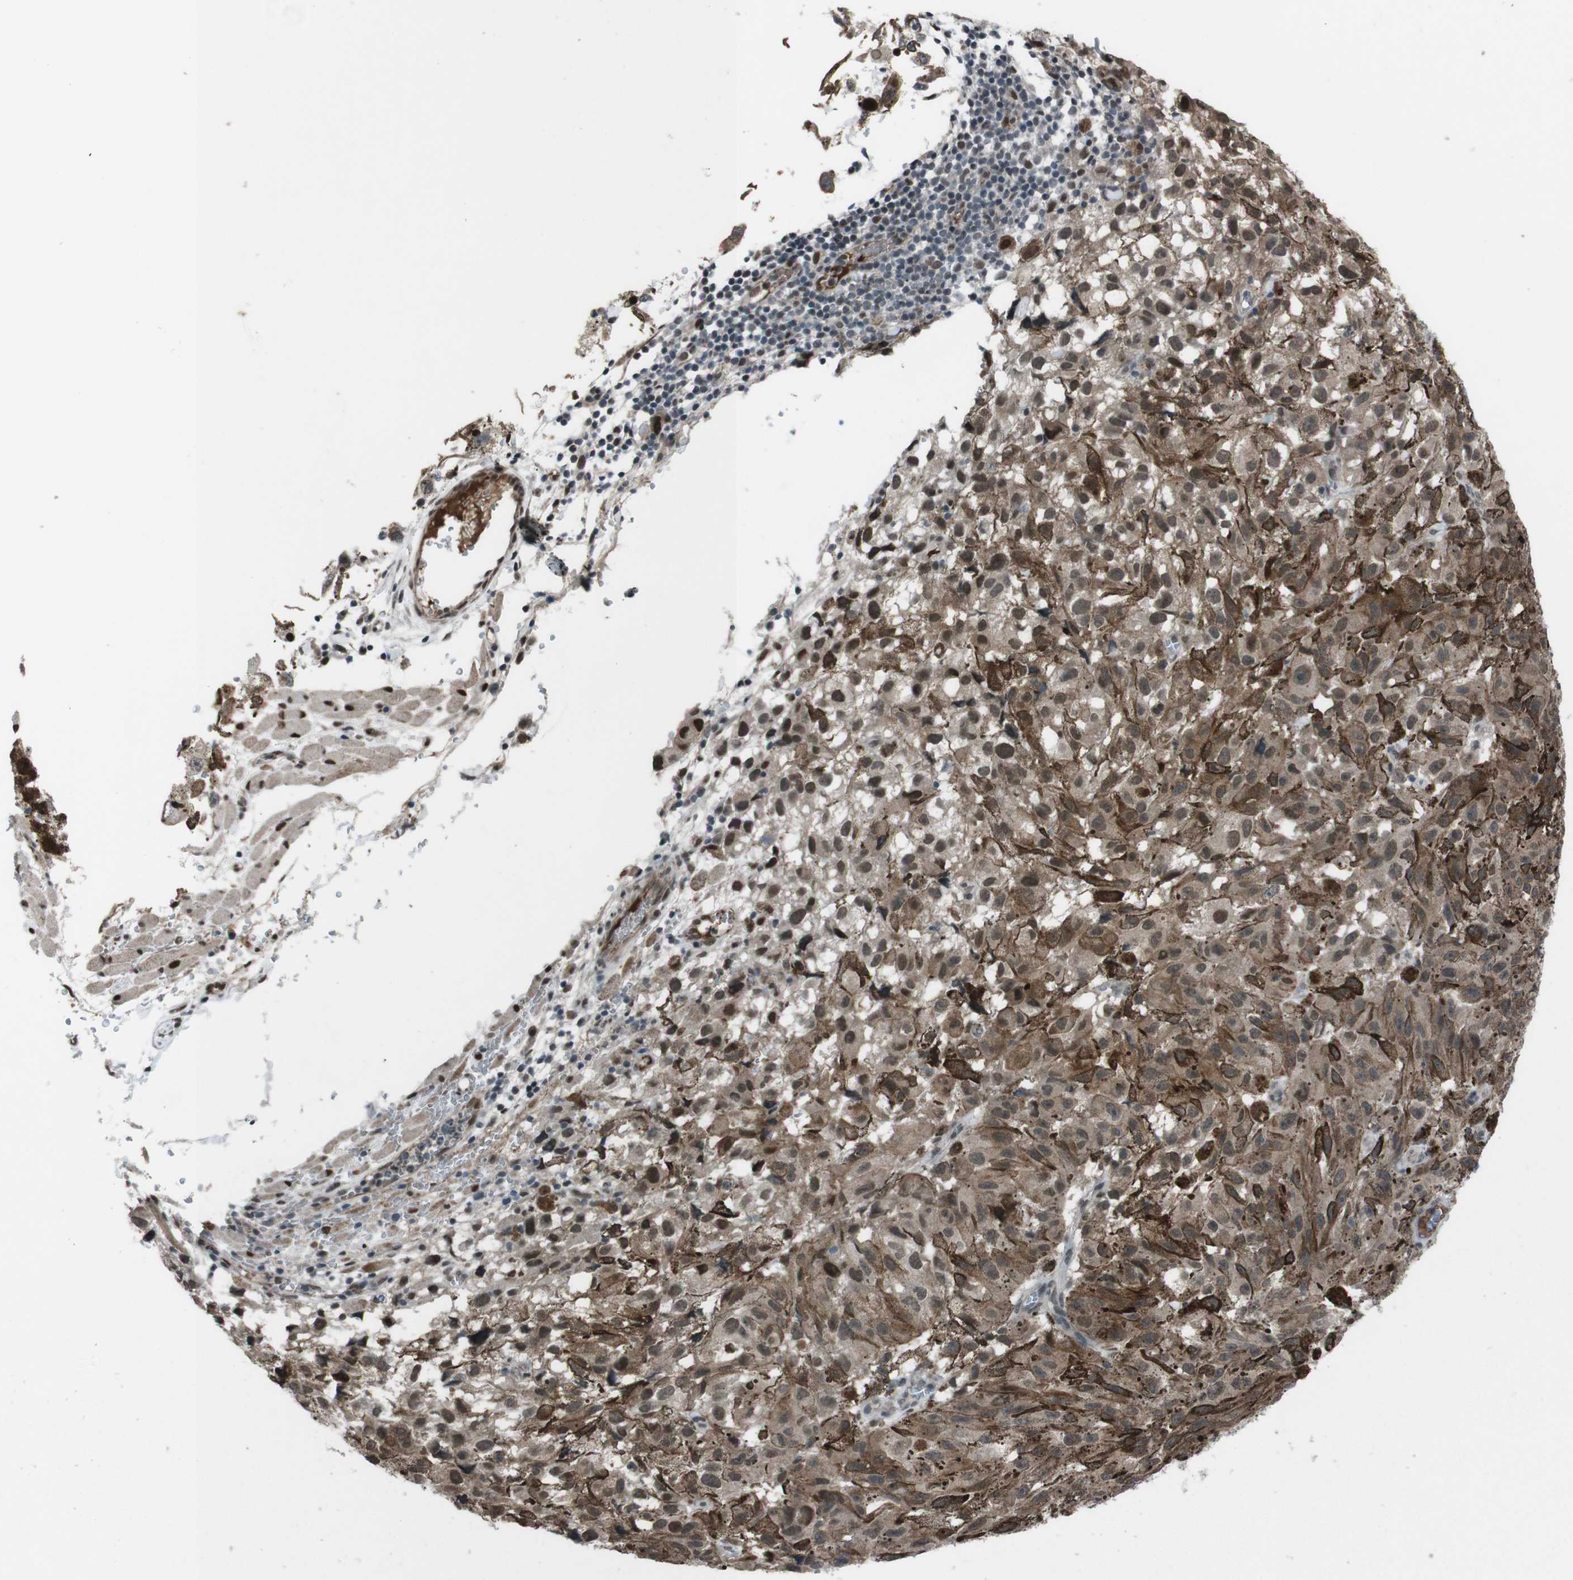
{"staining": {"intensity": "moderate", "quantity": ">75%", "location": "cytoplasmic/membranous,nuclear"}, "tissue": "melanoma", "cell_type": "Tumor cells", "image_type": "cancer", "snomed": [{"axis": "morphology", "description": "Malignant melanoma, NOS"}, {"axis": "topography", "description": "Skin"}], "caption": "An IHC micrograph of neoplastic tissue is shown. Protein staining in brown shows moderate cytoplasmic/membranous and nuclear positivity in malignant melanoma within tumor cells. Nuclei are stained in blue.", "gene": "SS18L1", "patient": {"sex": "female", "age": 104}}